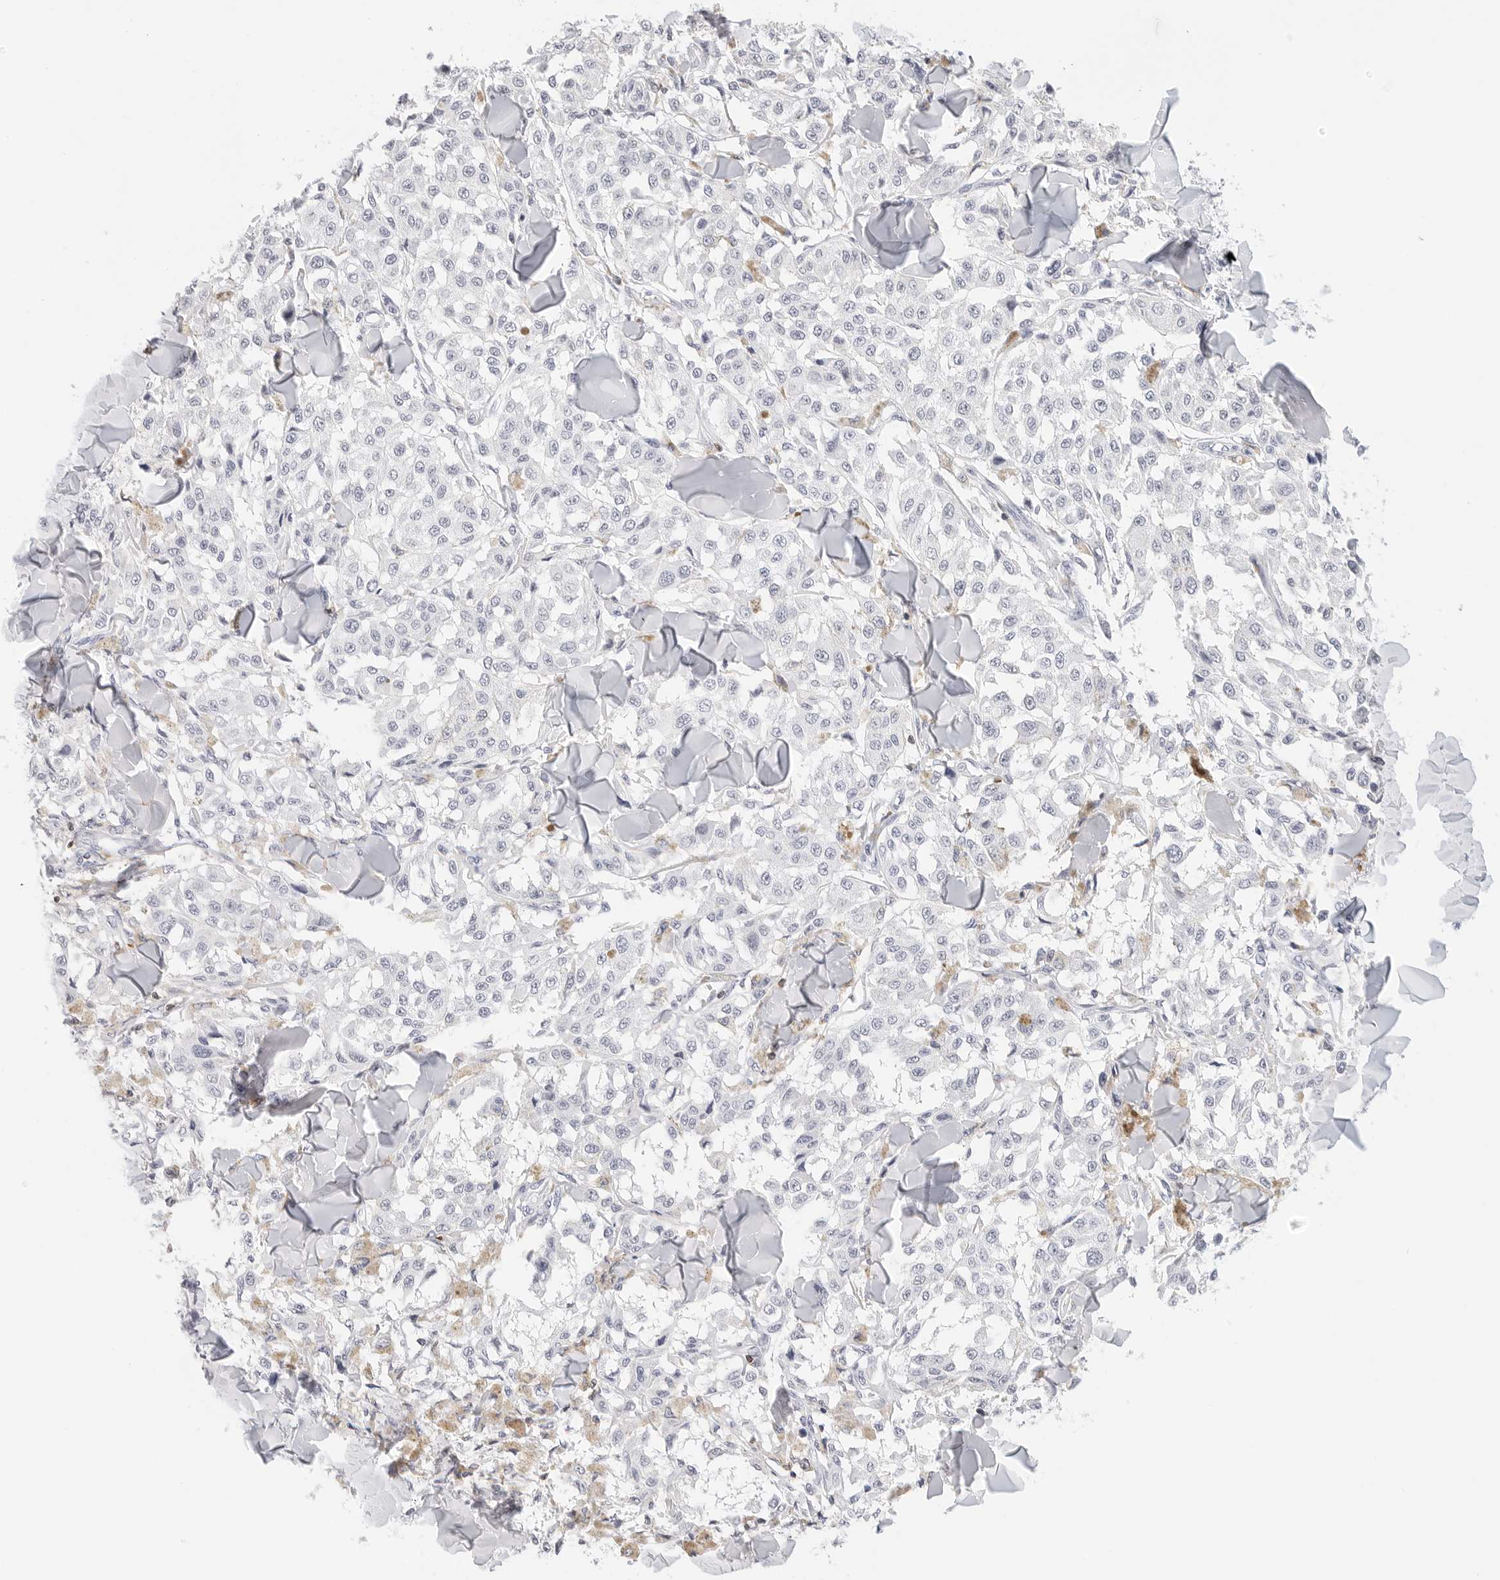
{"staining": {"intensity": "negative", "quantity": "none", "location": "none"}, "tissue": "melanoma", "cell_type": "Tumor cells", "image_type": "cancer", "snomed": [{"axis": "morphology", "description": "Malignant melanoma, NOS"}, {"axis": "topography", "description": "Skin"}], "caption": "Protein analysis of melanoma displays no significant expression in tumor cells.", "gene": "SLC9A3R1", "patient": {"sex": "female", "age": 64}}